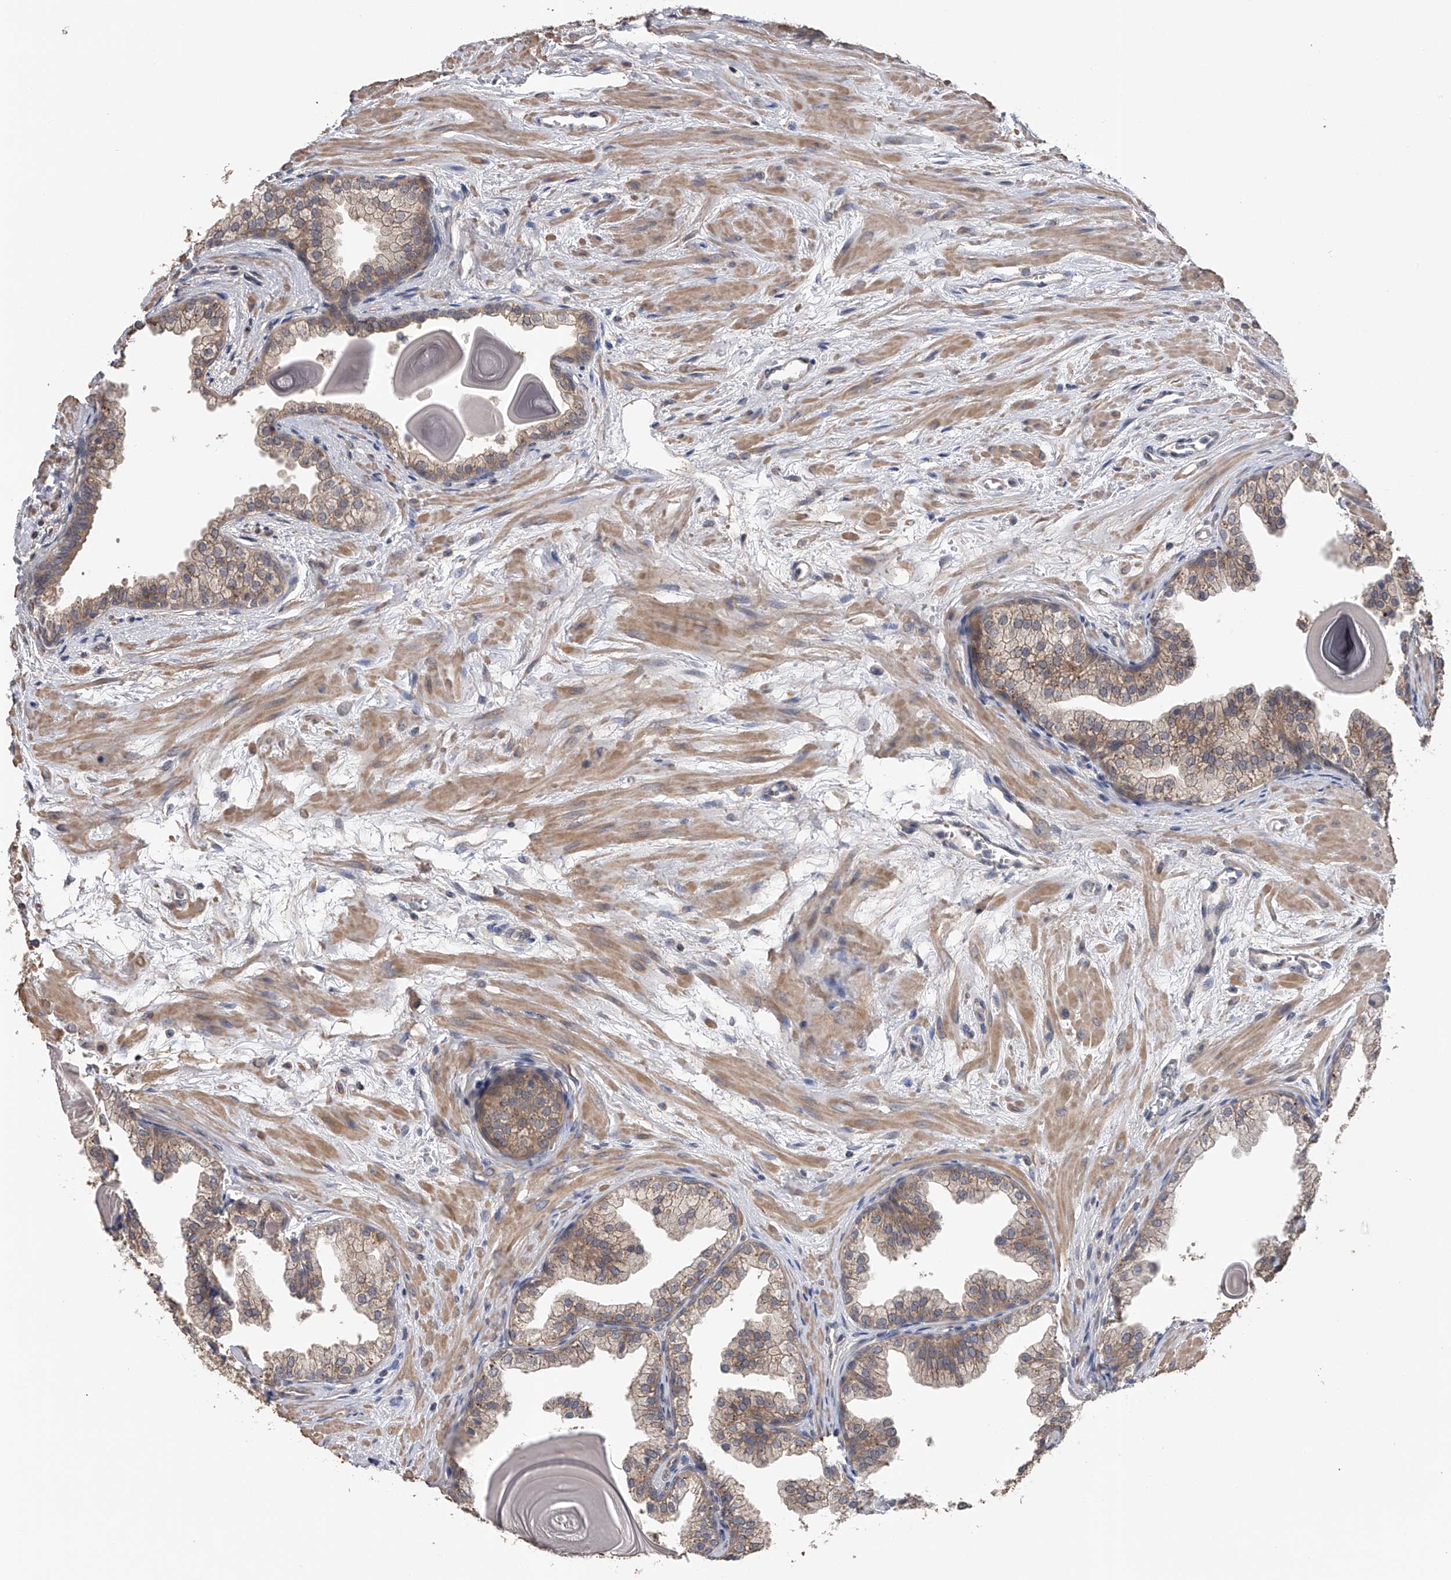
{"staining": {"intensity": "weak", "quantity": ">75%", "location": "cytoplasmic/membranous"}, "tissue": "prostate", "cell_type": "Glandular cells", "image_type": "normal", "snomed": [{"axis": "morphology", "description": "Normal tissue, NOS"}, {"axis": "topography", "description": "Prostate"}], "caption": "An IHC photomicrograph of normal tissue is shown. Protein staining in brown labels weak cytoplasmic/membranous positivity in prostate within glandular cells.", "gene": "CFAP298", "patient": {"sex": "male", "age": 48}}